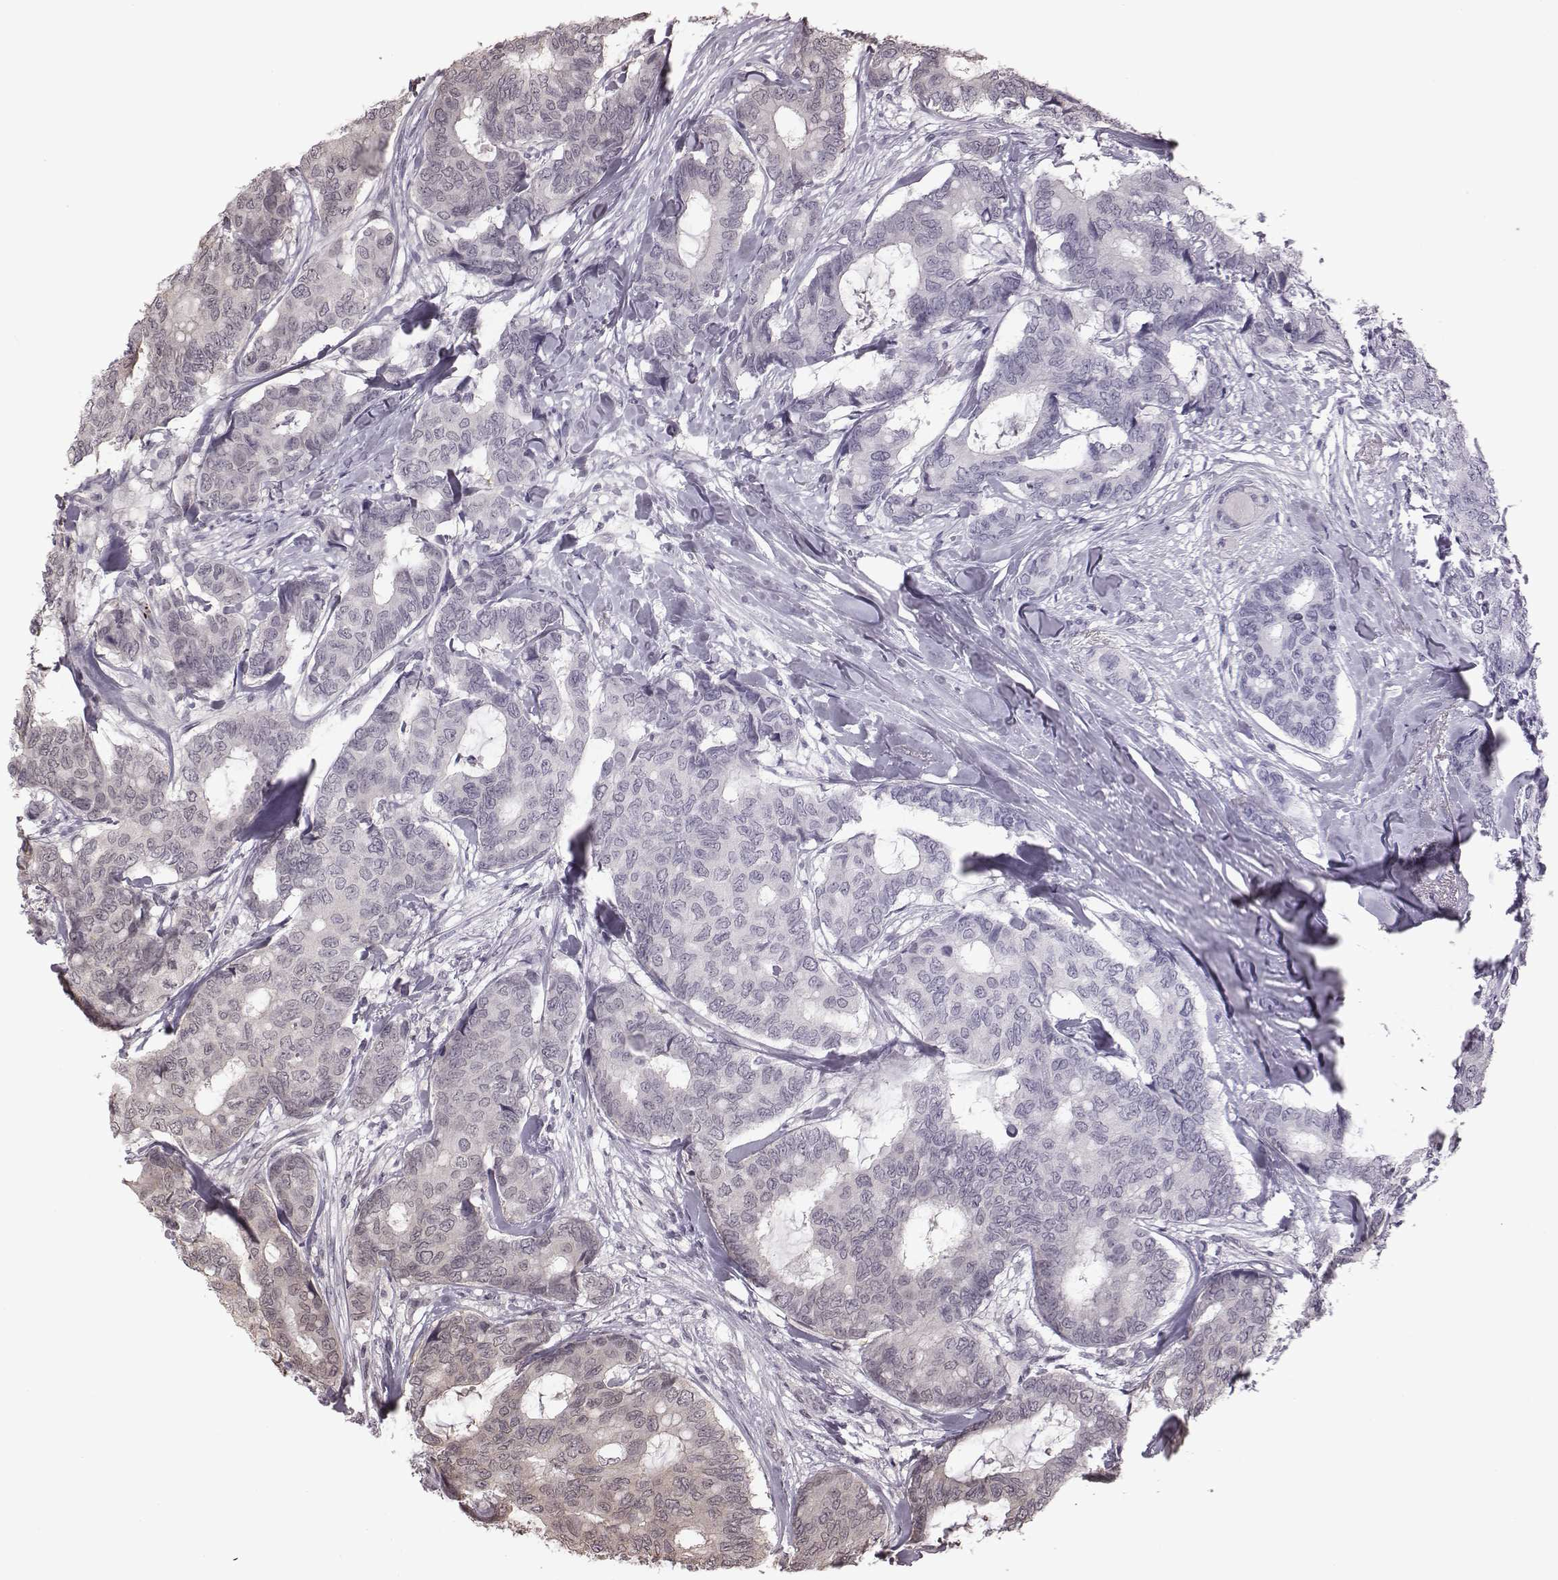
{"staining": {"intensity": "negative", "quantity": "none", "location": "none"}, "tissue": "breast cancer", "cell_type": "Tumor cells", "image_type": "cancer", "snomed": [{"axis": "morphology", "description": "Duct carcinoma"}, {"axis": "topography", "description": "Breast"}], "caption": "Invasive ductal carcinoma (breast) was stained to show a protein in brown. There is no significant expression in tumor cells.", "gene": "RPL3", "patient": {"sex": "female", "age": 75}}